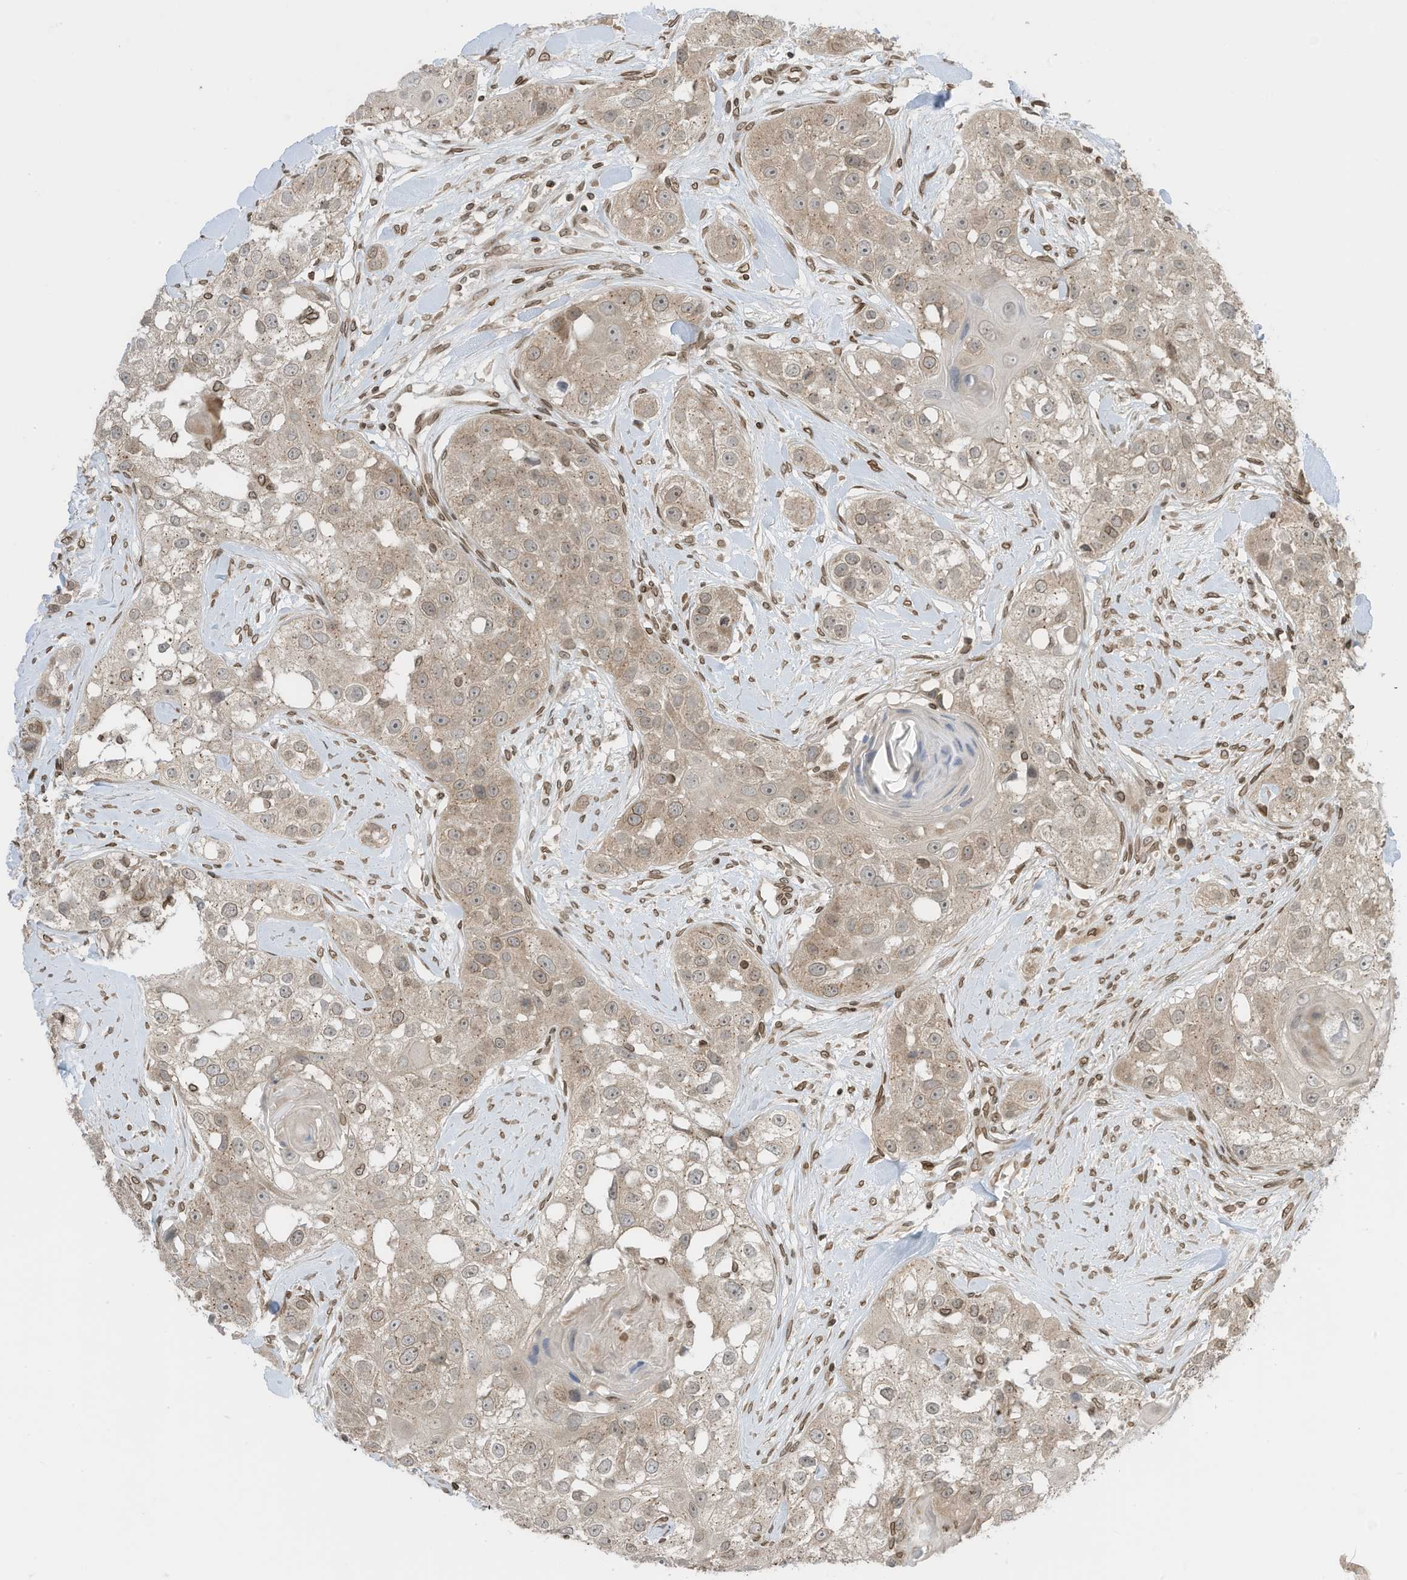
{"staining": {"intensity": "negative", "quantity": "none", "location": "none"}, "tissue": "head and neck cancer", "cell_type": "Tumor cells", "image_type": "cancer", "snomed": [{"axis": "morphology", "description": "Normal tissue, NOS"}, {"axis": "morphology", "description": "Squamous cell carcinoma, NOS"}, {"axis": "topography", "description": "Skeletal muscle"}, {"axis": "topography", "description": "Head-Neck"}], "caption": "Tumor cells show no significant protein expression in head and neck cancer (squamous cell carcinoma).", "gene": "RABL3", "patient": {"sex": "male", "age": 51}}